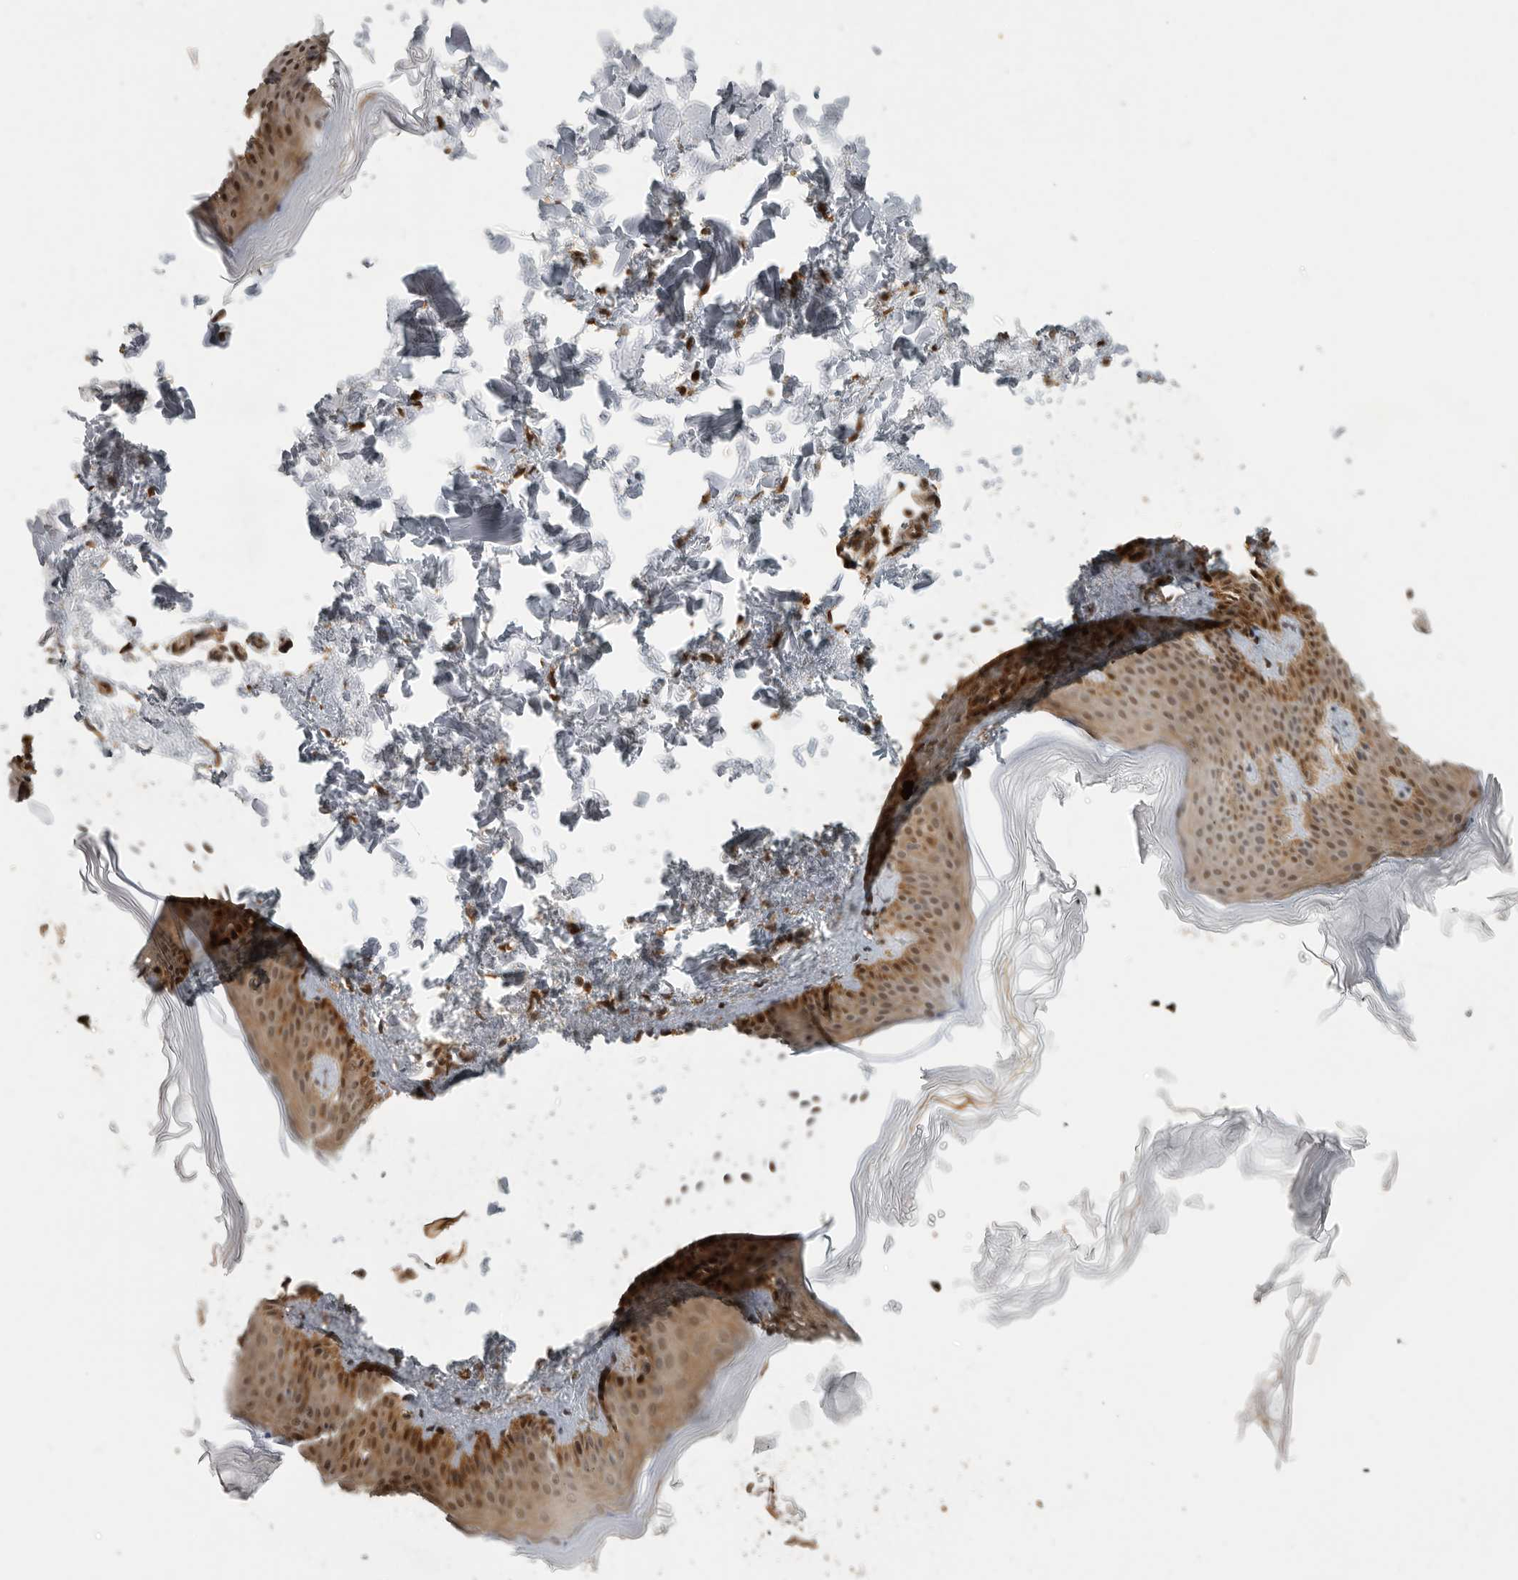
{"staining": {"intensity": "moderate", "quantity": ">75%", "location": "cytoplasmic/membranous"}, "tissue": "skin", "cell_type": "Fibroblasts", "image_type": "normal", "snomed": [{"axis": "morphology", "description": "Normal tissue, NOS"}, {"axis": "topography", "description": "Skin"}], "caption": "This histopathology image reveals benign skin stained with immunohistochemistry (IHC) to label a protein in brown. The cytoplasmic/membranous of fibroblasts show moderate positivity for the protein. Nuclei are counter-stained blue.", "gene": "SWT1", "patient": {"sex": "female", "age": 27}}